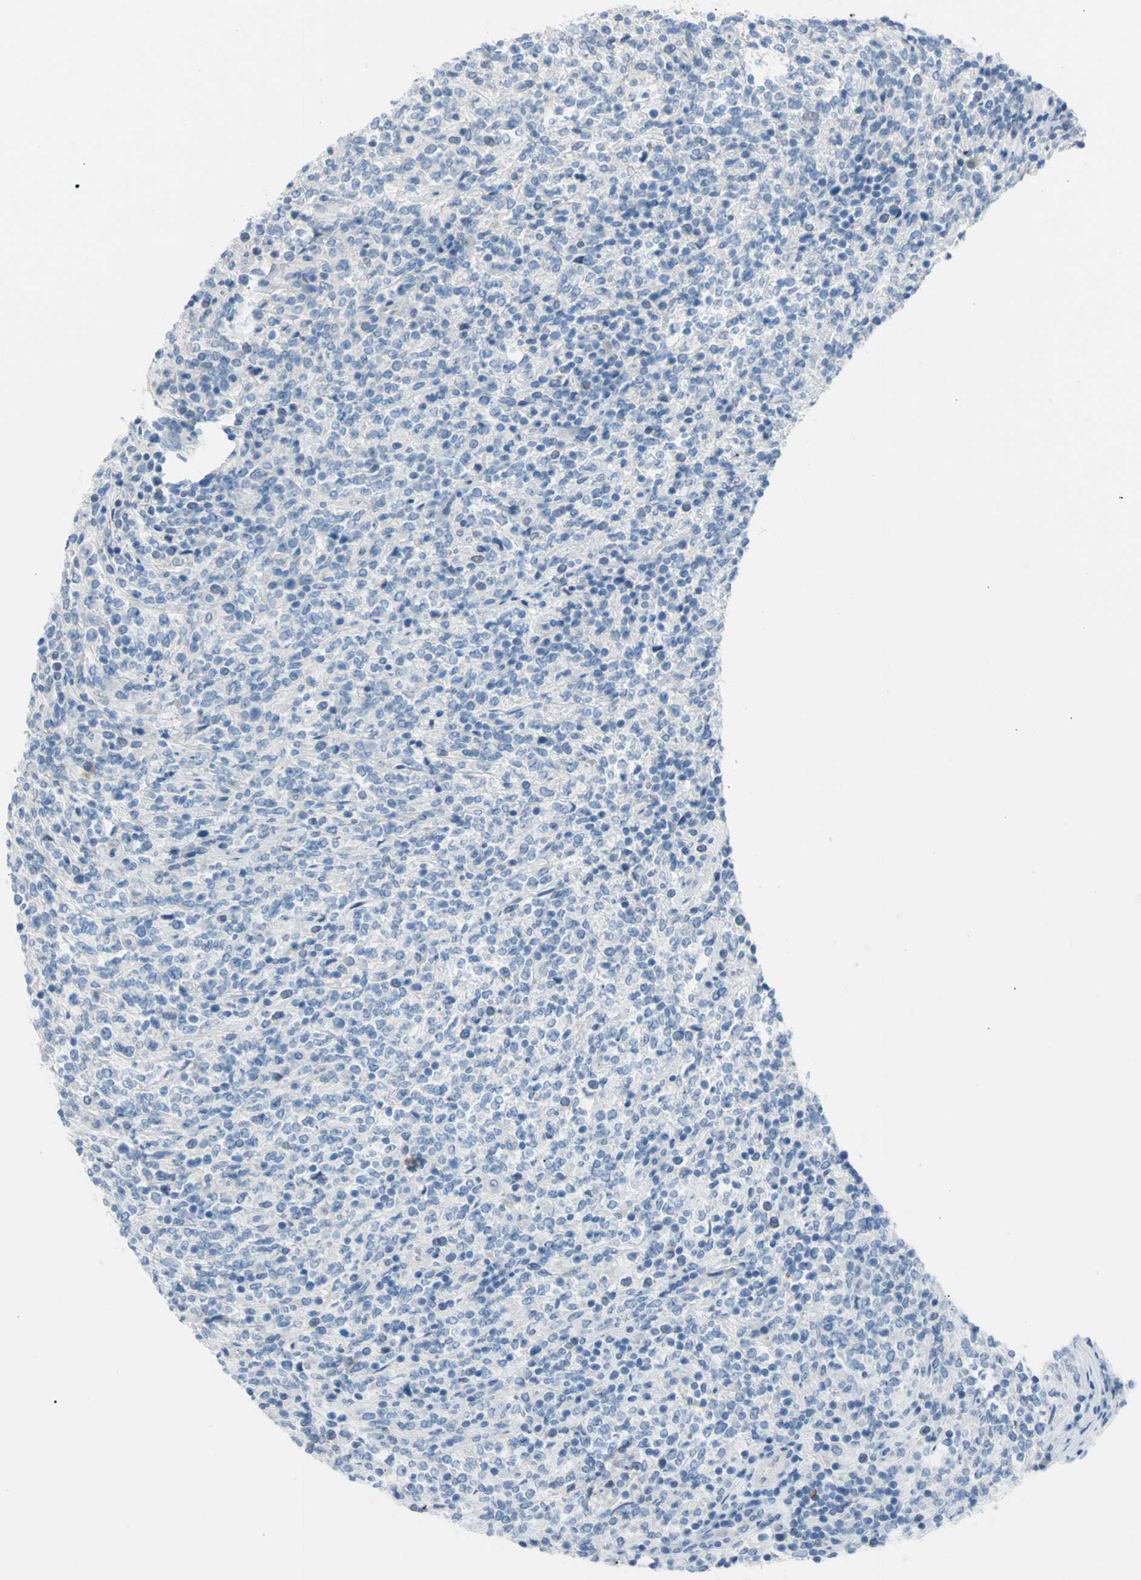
{"staining": {"intensity": "negative", "quantity": "none", "location": "none"}, "tissue": "lymphoma", "cell_type": "Tumor cells", "image_type": "cancer", "snomed": [{"axis": "morphology", "description": "Malignant lymphoma, non-Hodgkin's type, High grade"}, {"axis": "topography", "description": "Soft tissue"}], "caption": "High magnification brightfield microscopy of lymphoma stained with DAB (3,3'-diaminobenzidine) (brown) and counterstained with hematoxylin (blue): tumor cells show no significant staining.", "gene": "TFPI2", "patient": {"sex": "male", "age": 18}}